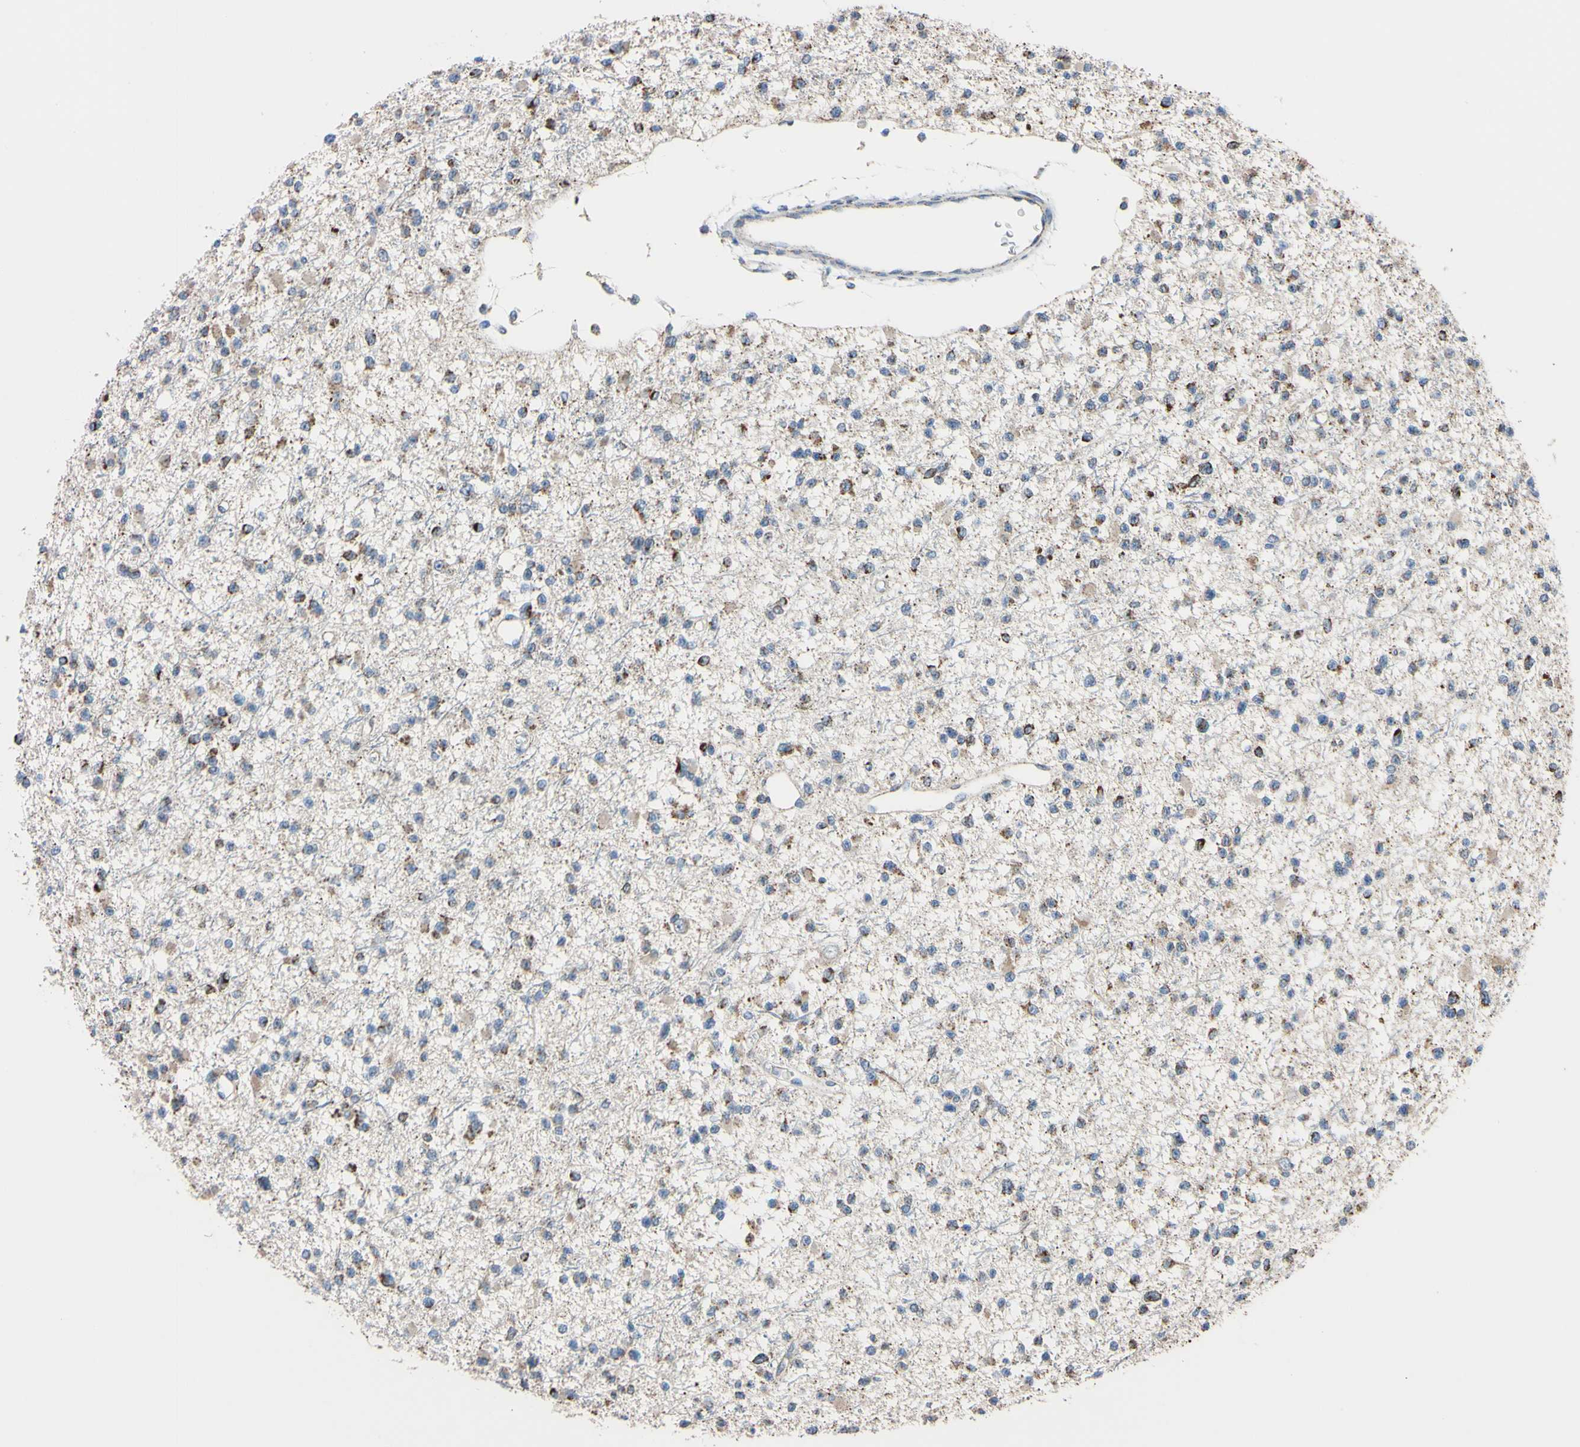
{"staining": {"intensity": "moderate", "quantity": "25%-75%", "location": "cytoplasmic/membranous"}, "tissue": "glioma", "cell_type": "Tumor cells", "image_type": "cancer", "snomed": [{"axis": "morphology", "description": "Glioma, malignant, Low grade"}, {"axis": "topography", "description": "Brain"}], "caption": "Glioma stained with DAB (3,3'-diaminobenzidine) immunohistochemistry (IHC) displays medium levels of moderate cytoplasmic/membranous expression in approximately 25%-75% of tumor cells.", "gene": "CLPP", "patient": {"sex": "female", "age": 22}}